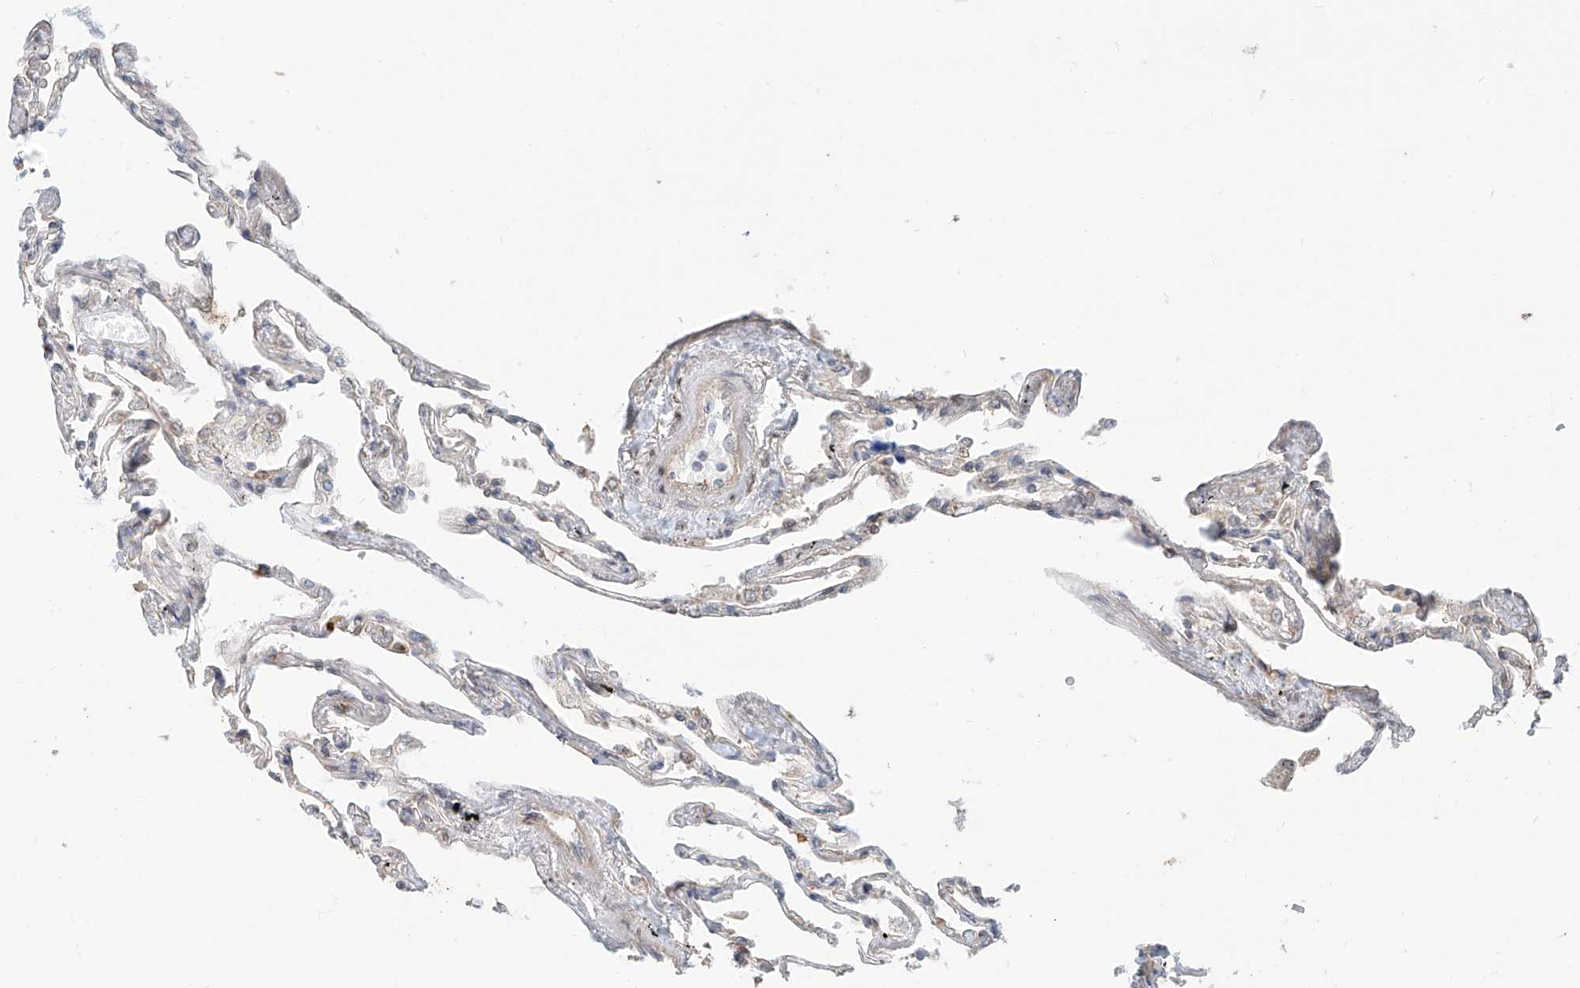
{"staining": {"intensity": "weak", "quantity": "<25%", "location": "cytoplasmic/membranous"}, "tissue": "lung", "cell_type": "Alveolar cells", "image_type": "normal", "snomed": [{"axis": "morphology", "description": "Normal tissue, NOS"}, {"axis": "topography", "description": "Lung"}], "caption": "A high-resolution photomicrograph shows immunohistochemistry (IHC) staining of benign lung, which reveals no significant staining in alveolar cells.", "gene": "CEP162", "patient": {"sex": "female", "age": 67}}